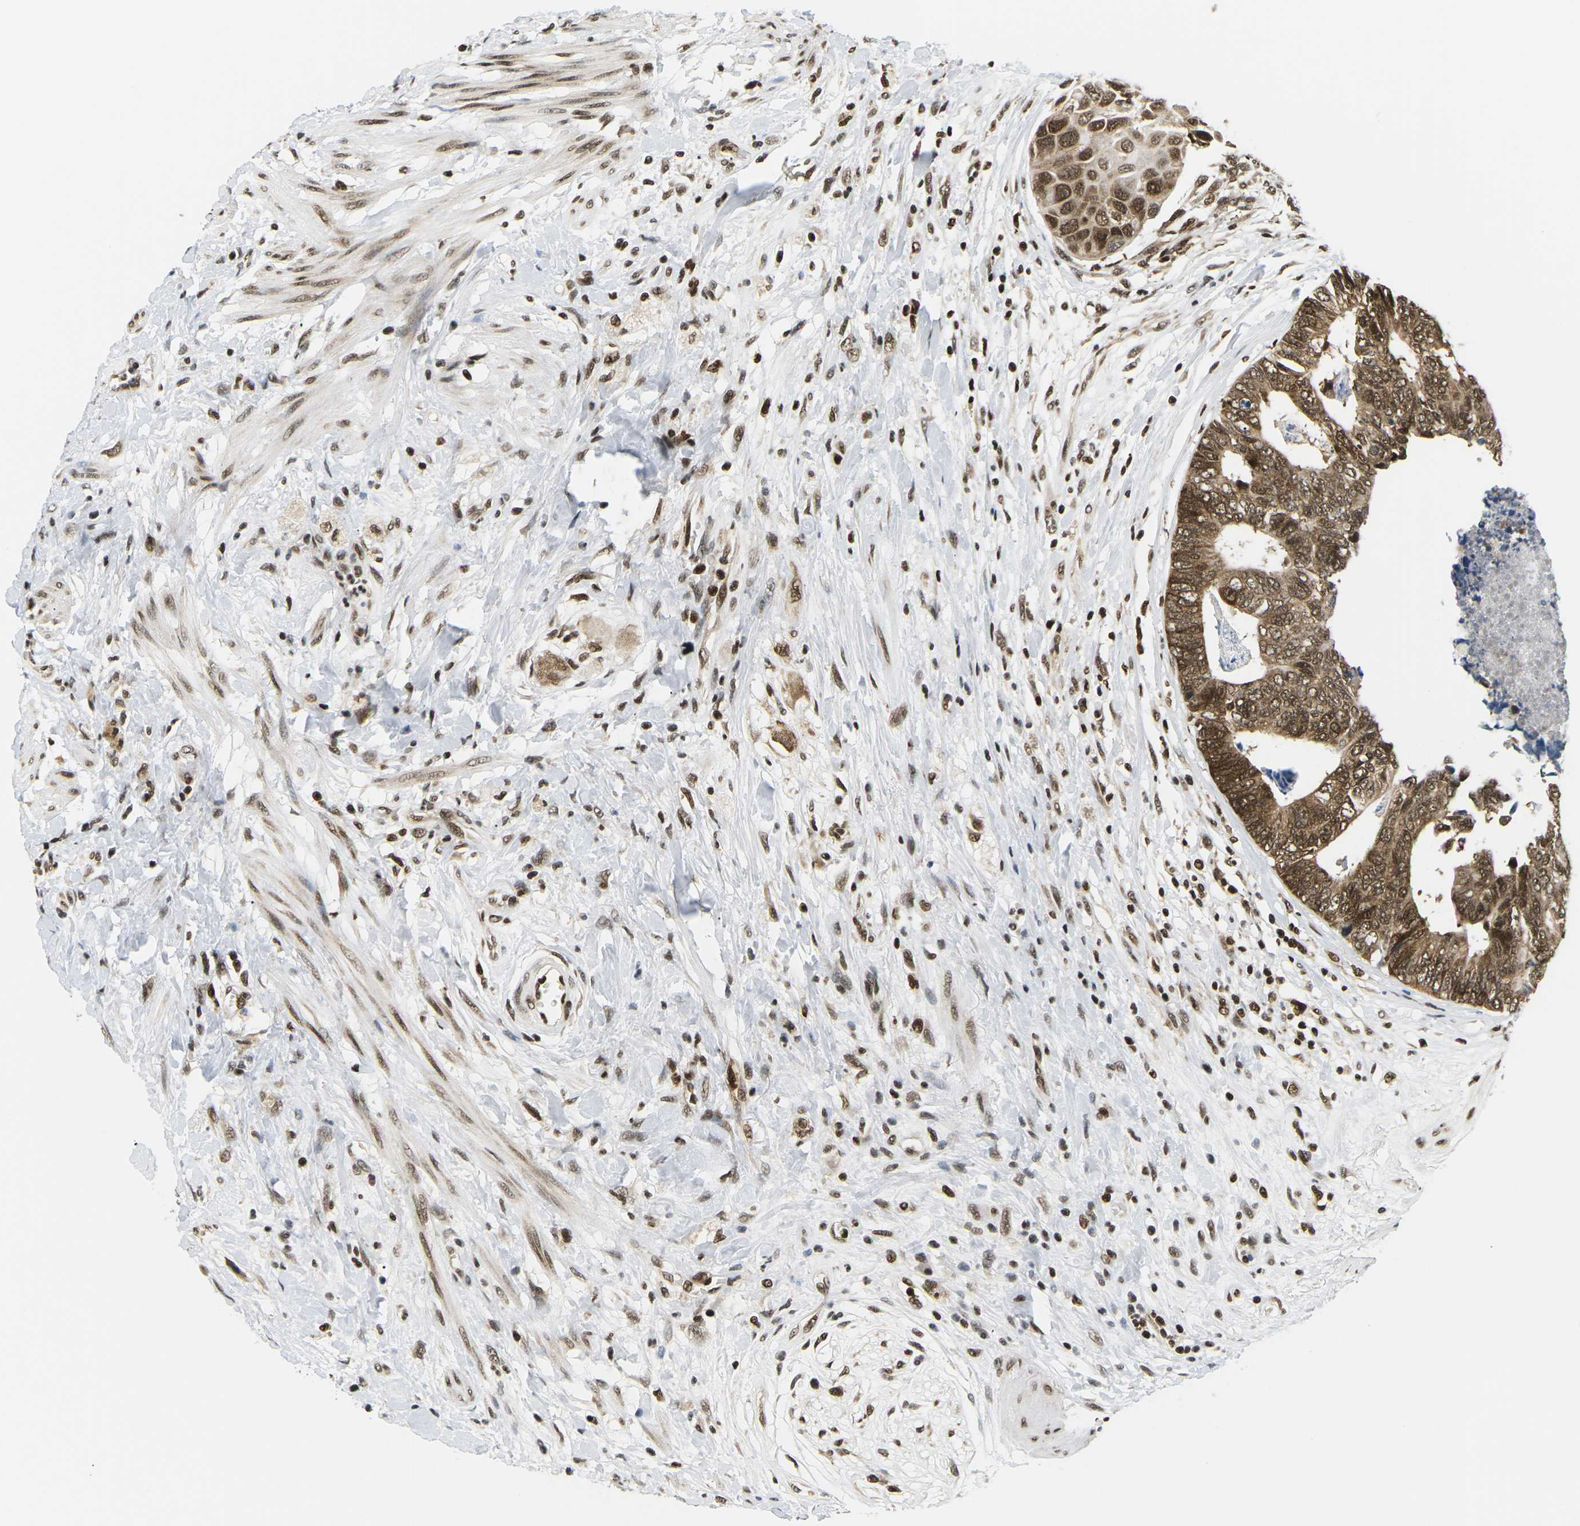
{"staining": {"intensity": "moderate", "quantity": ">75%", "location": "cytoplasmic/membranous,nuclear"}, "tissue": "colorectal cancer", "cell_type": "Tumor cells", "image_type": "cancer", "snomed": [{"axis": "morphology", "description": "Adenocarcinoma, NOS"}, {"axis": "topography", "description": "Rectum"}], "caption": "This histopathology image demonstrates immunohistochemistry staining of human colorectal cancer (adenocarcinoma), with medium moderate cytoplasmic/membranous and nuclear expression in about >75% of tumor cells.", "gene": "CELF1", "patient": {"sex": "male", "age": 51}}